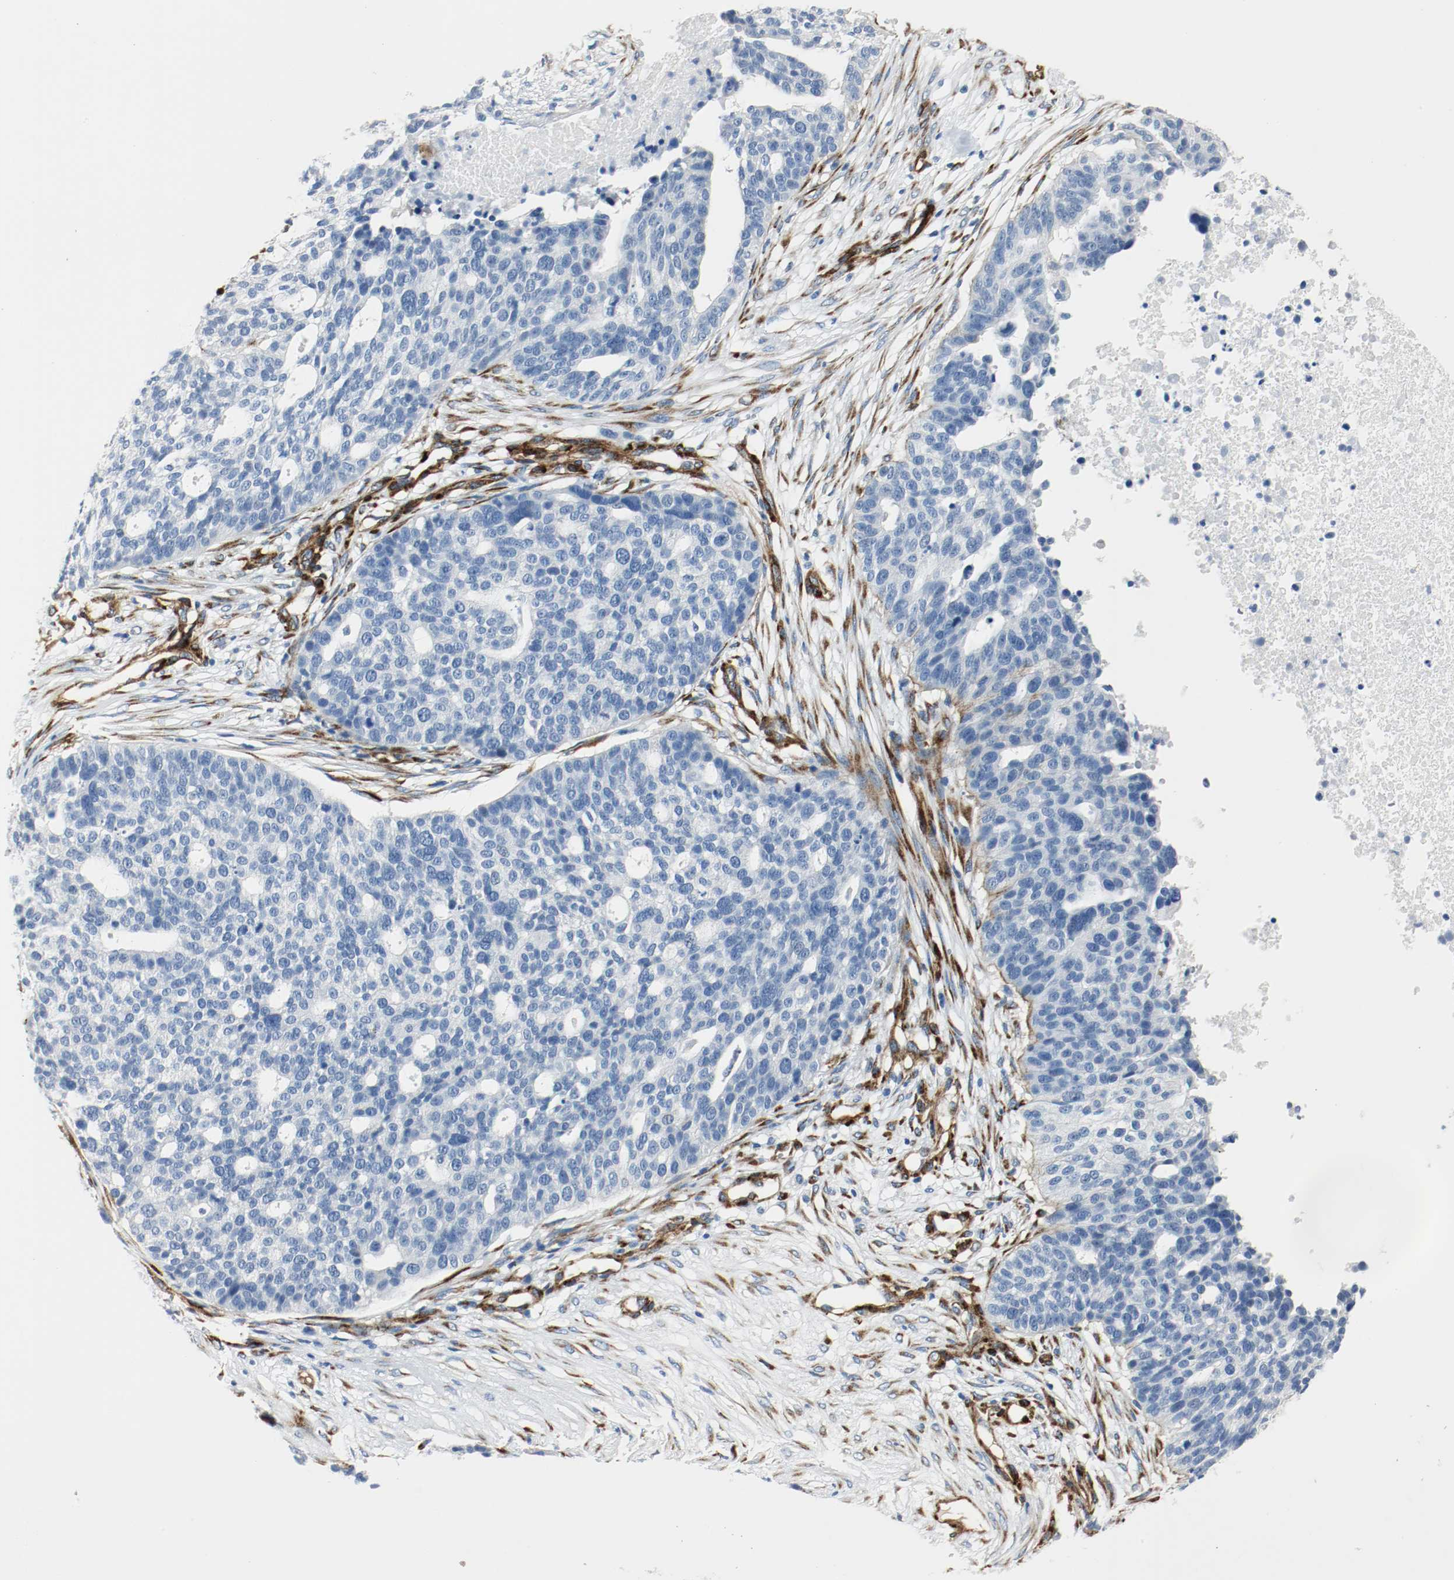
{"staining": {"intensity": "negative", "quantity": "none", "location": "none"}, "tissue": "ovarian cancer", "cell_type": "Tumor cells", "image_type": "cancer", "snomed": [{"axis": "morphology", "description": "Cystadenocarcinoma, serous, NOS"}, {"axis": "topography", "description": "Ovary"}], "caption": "Human ovarian cancer stained for a protein using immunohistochemistry (IHC) demonstrates no expression in tumor cells.", "gene": "LAMB1", "patient": {"sex": "female", "age": 59}}